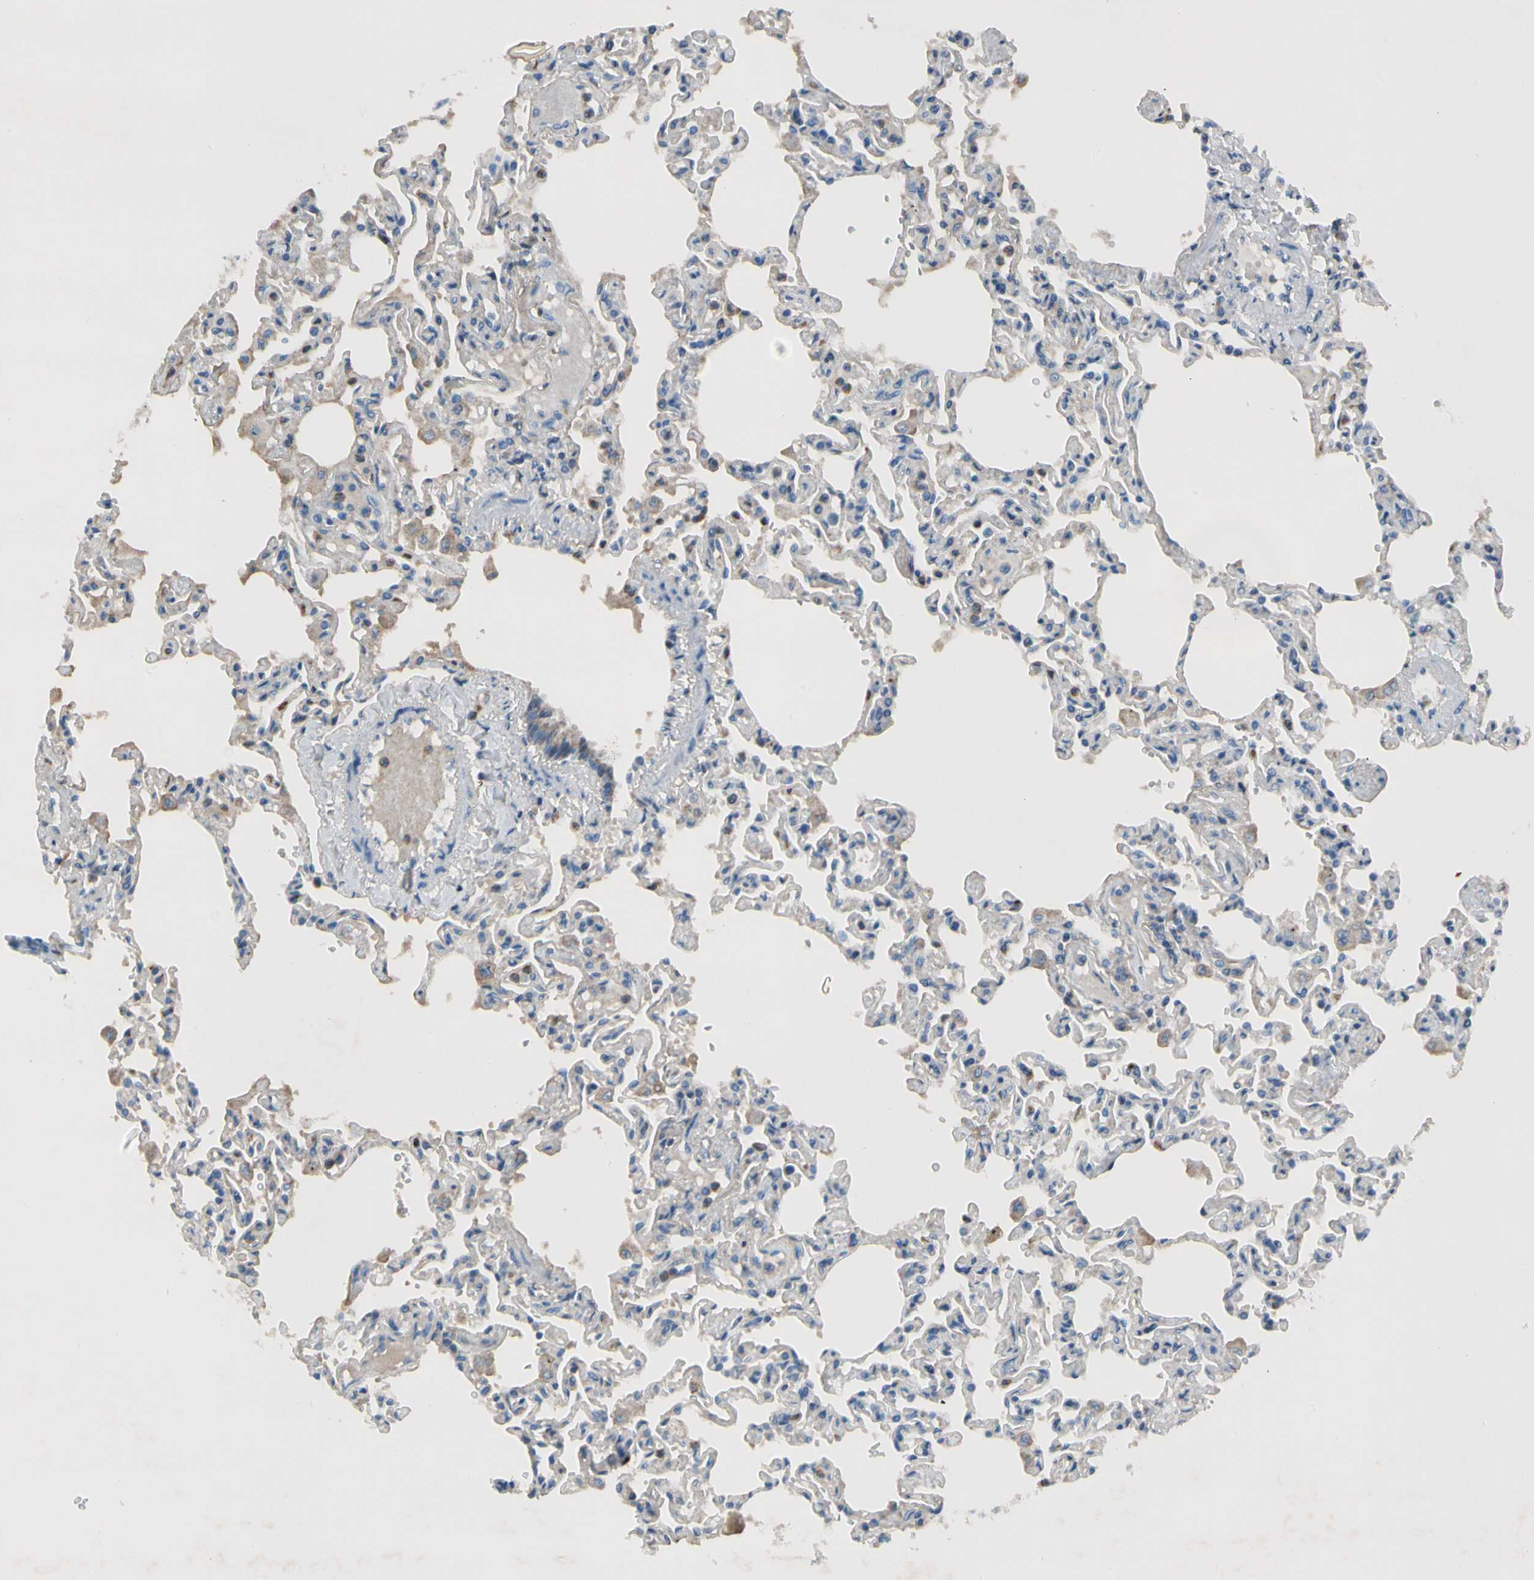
{"staining": {"intensity": "moderate", "quantity": "<25%", "location": "cytoplasmic/membranous"}, "tissue": "lung", "cell_type": "Alveolar cells", "image_type": "normal", "snomed": [{"axis": "morphology", "description": "Normal tissue, NOS"}, {"axis": "topography", "description": "Lung"}], "caption": "This image displays immunohistochemistry staining of benign lung, with low moderate cytoplasmic/membranous positivity in about <25% of alveolar cells.", "gene": "HJURP", "patient": {"sex": "male", "age": 21}}